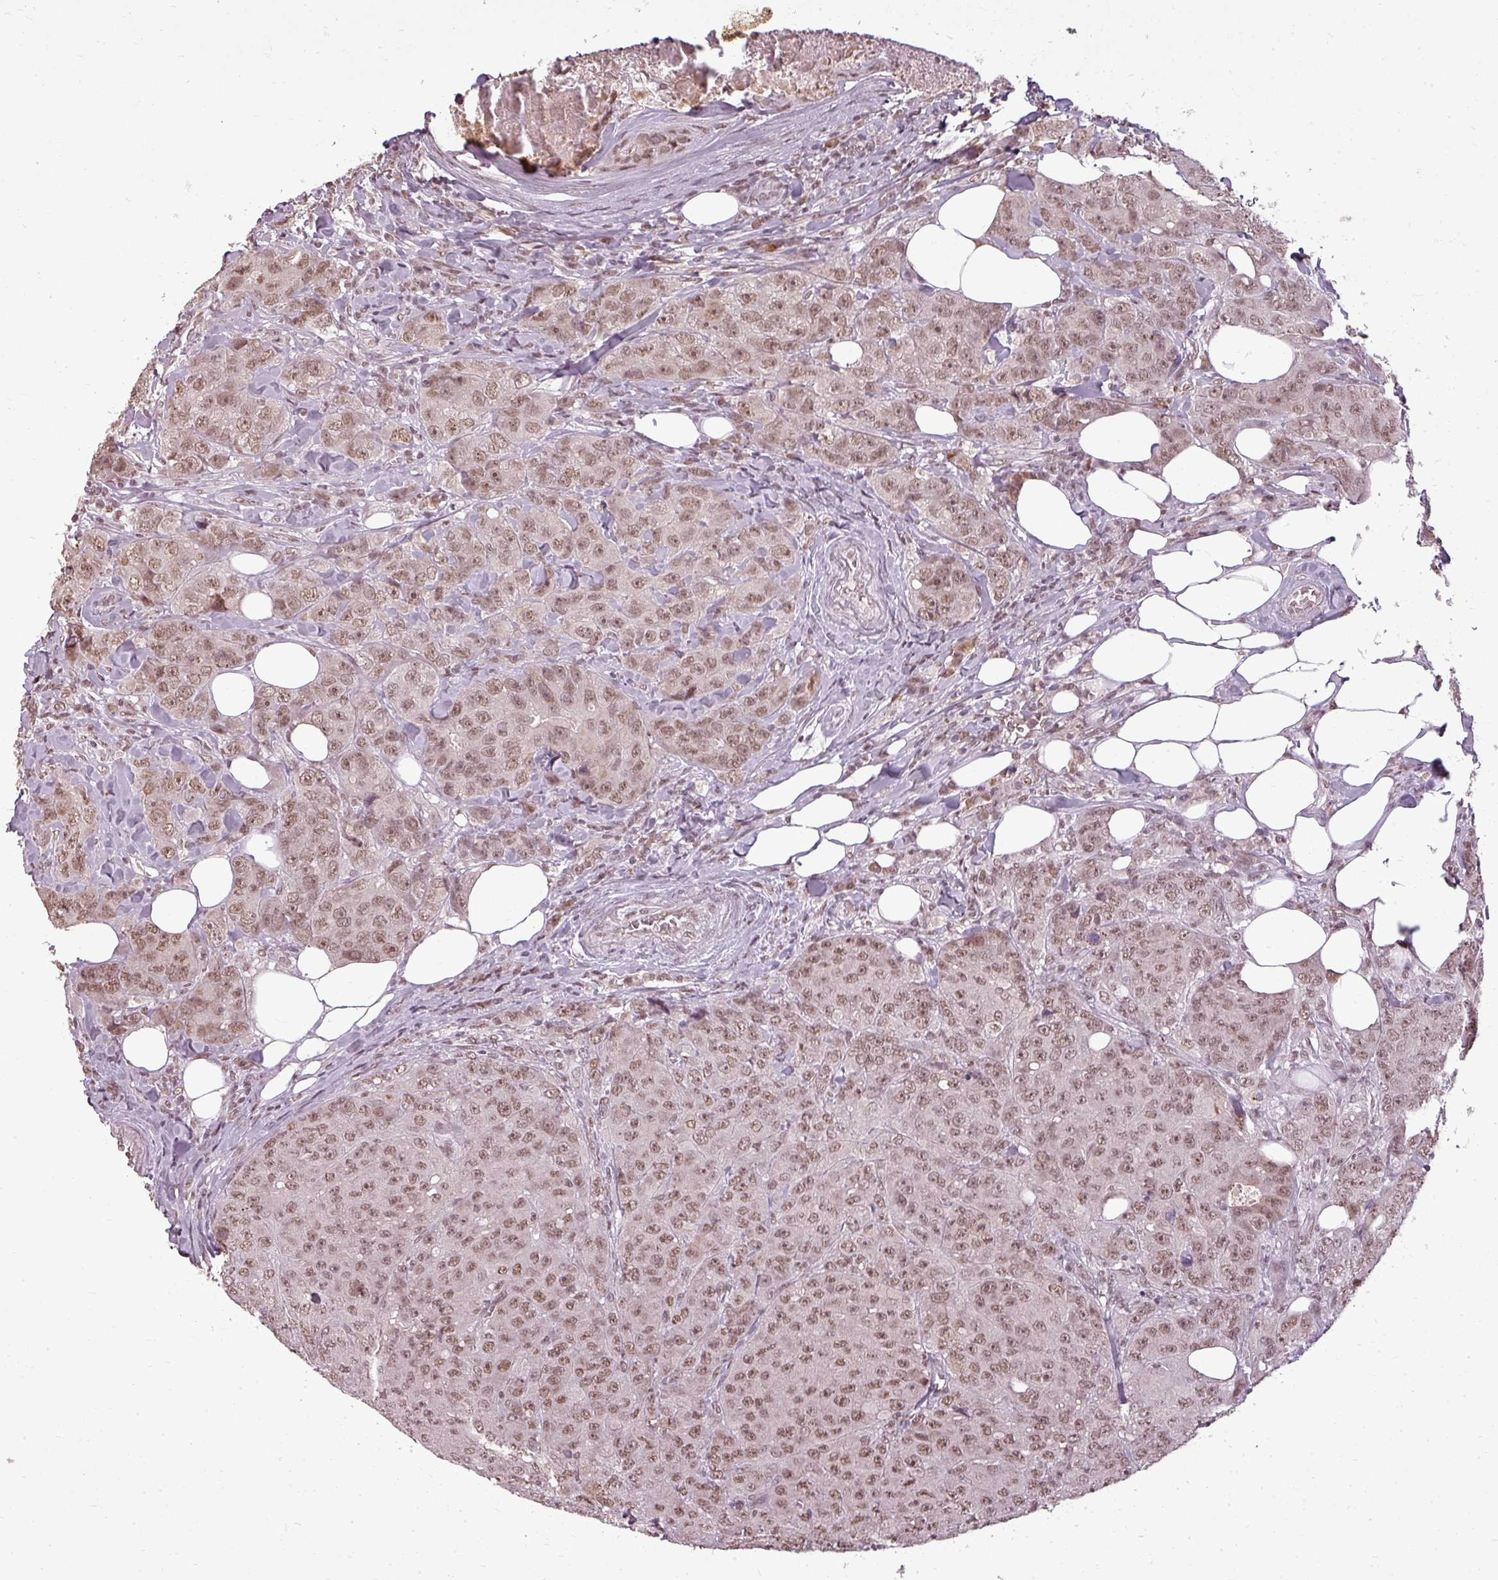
{"staining": {"intensity": "moderate", "quantity": ">75%", "location": "nuclear"}, "tissue": "breast cancer", "cell_type": "Tumor cells", "image_type": "cancer", "snomed": [{"axis": "morphology", "description": "Duct carcinoma"}, {"axis": "topography", "description": "Breast"}], "caption": "Protein staining exhibits moderate nuclear expression in approximately >75% of tumor cells in breast cancer (infiltrating ductal carcinoma).", "gene": "BCAS3", "patient": {"sex": "female", "age": 43}}